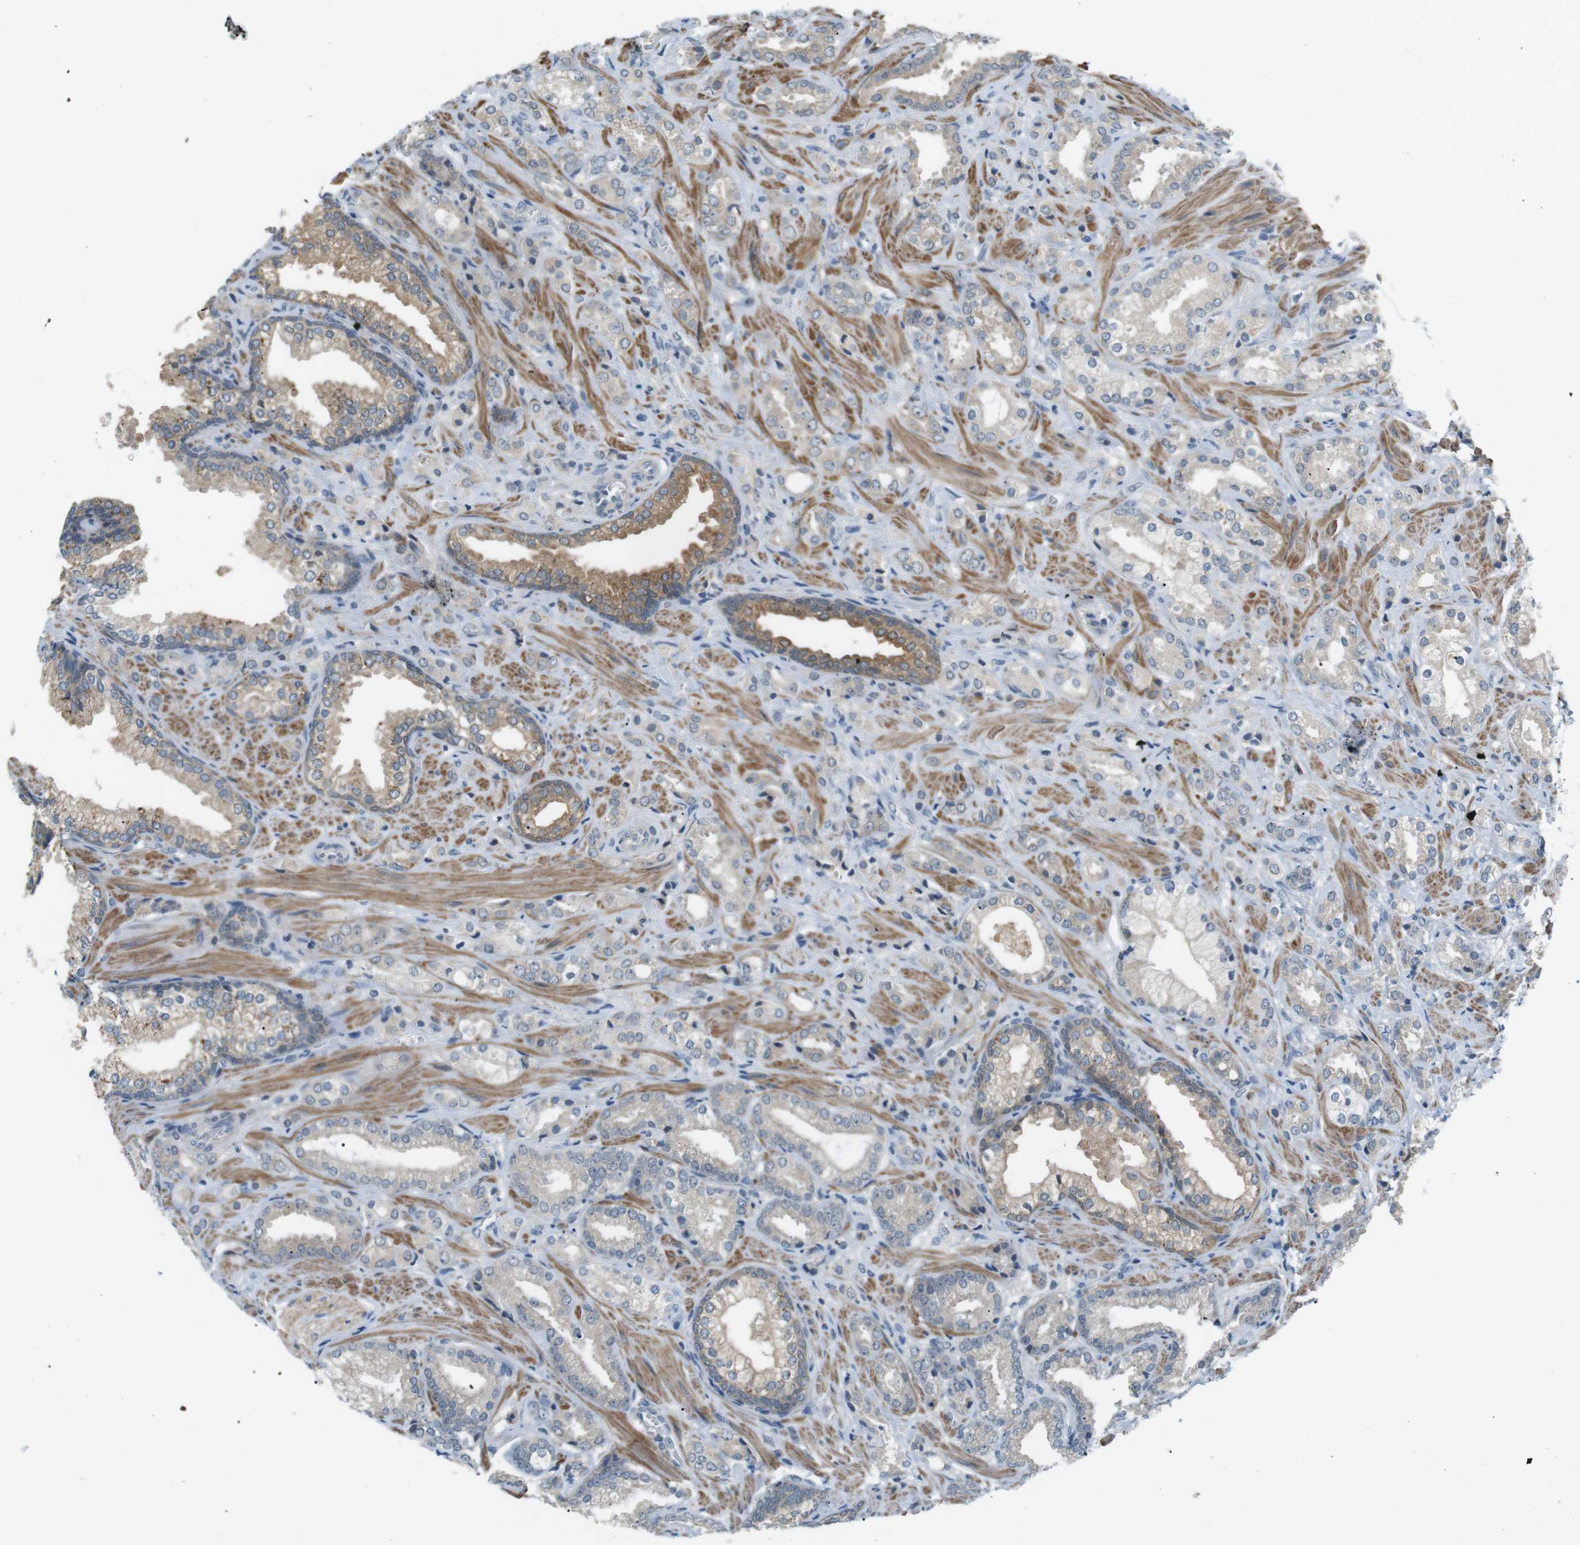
{"staining": {"intensity": "weak", "quantity": "<25%", "location": "cytoplasmic/membranous"}, "tissue": "prostate cancer", "cell_type": "Tumor cells", "image_type": "cancer", "snomed": [{"axis": "morphology", "description": "Adenocarcinoma, High grade"}, {"axis": "topography", "description": "Prostate"}], "caption": "Prostate adenocarcinoma (high-grade) was stained to show a protein in brown. There is no significant staining in tumor cells.", "gene": "RTN3", "patient": {"sex": "male", "age": 64}}